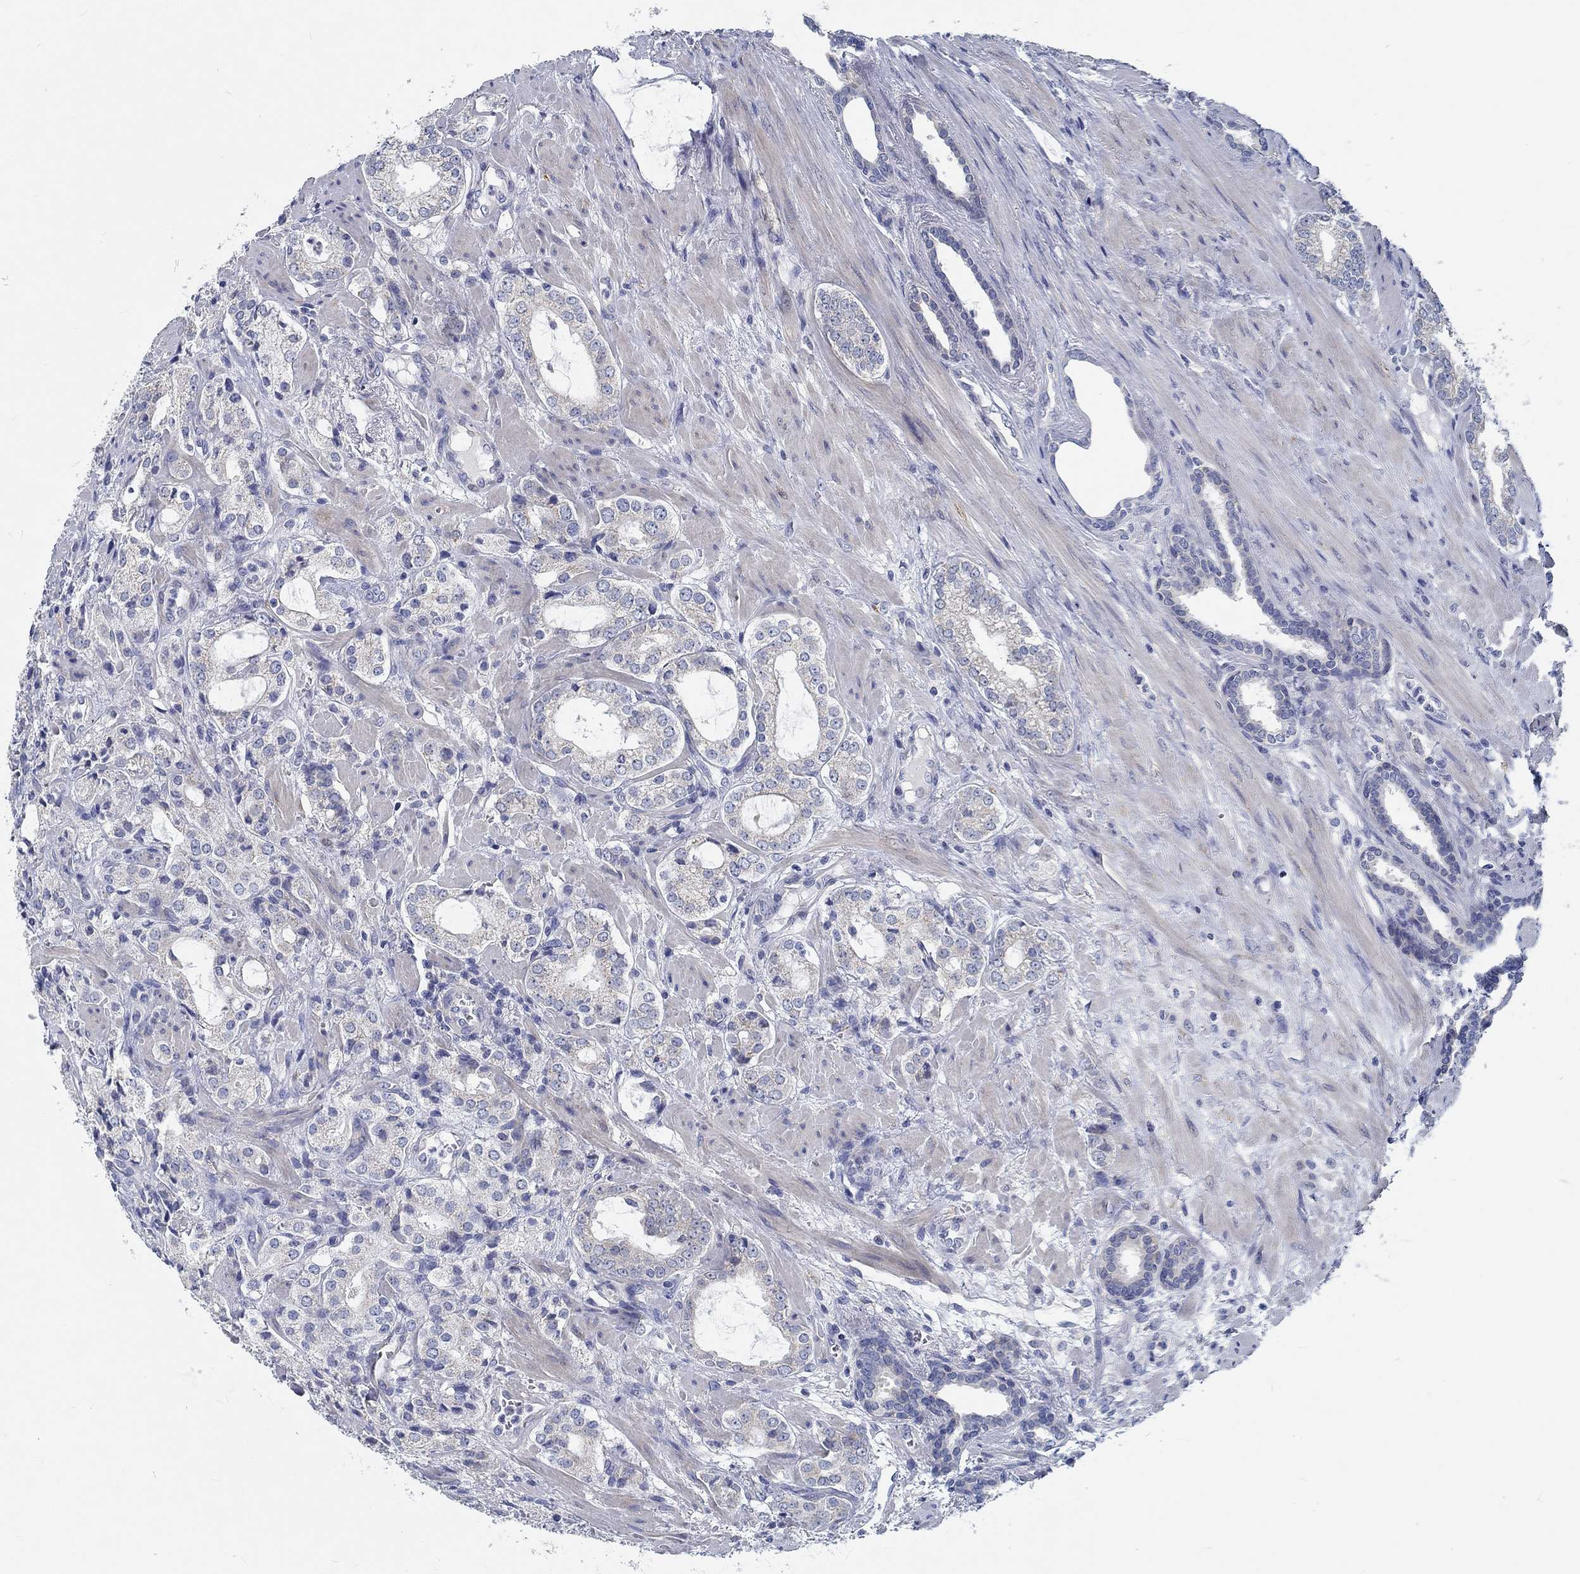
{"staining": {"intensity": "negative", "quantity": "none", "location": "none"}, "tissue": "prostate cancer", "cell_type": "Tumor cells", "image_type": "cancer", "snomed": [{"axis": "morphology", "description": "Adenocarcinoma, NOS"}, {"axis": "topography", "description": "Prostate"}], "caption": "Photomicrograph shows no significant protein staining in tumor cells of adenocarcinoma (prostate).", "gene": "MYBPC1", "patient": {"sex": "male", "age": 66}}